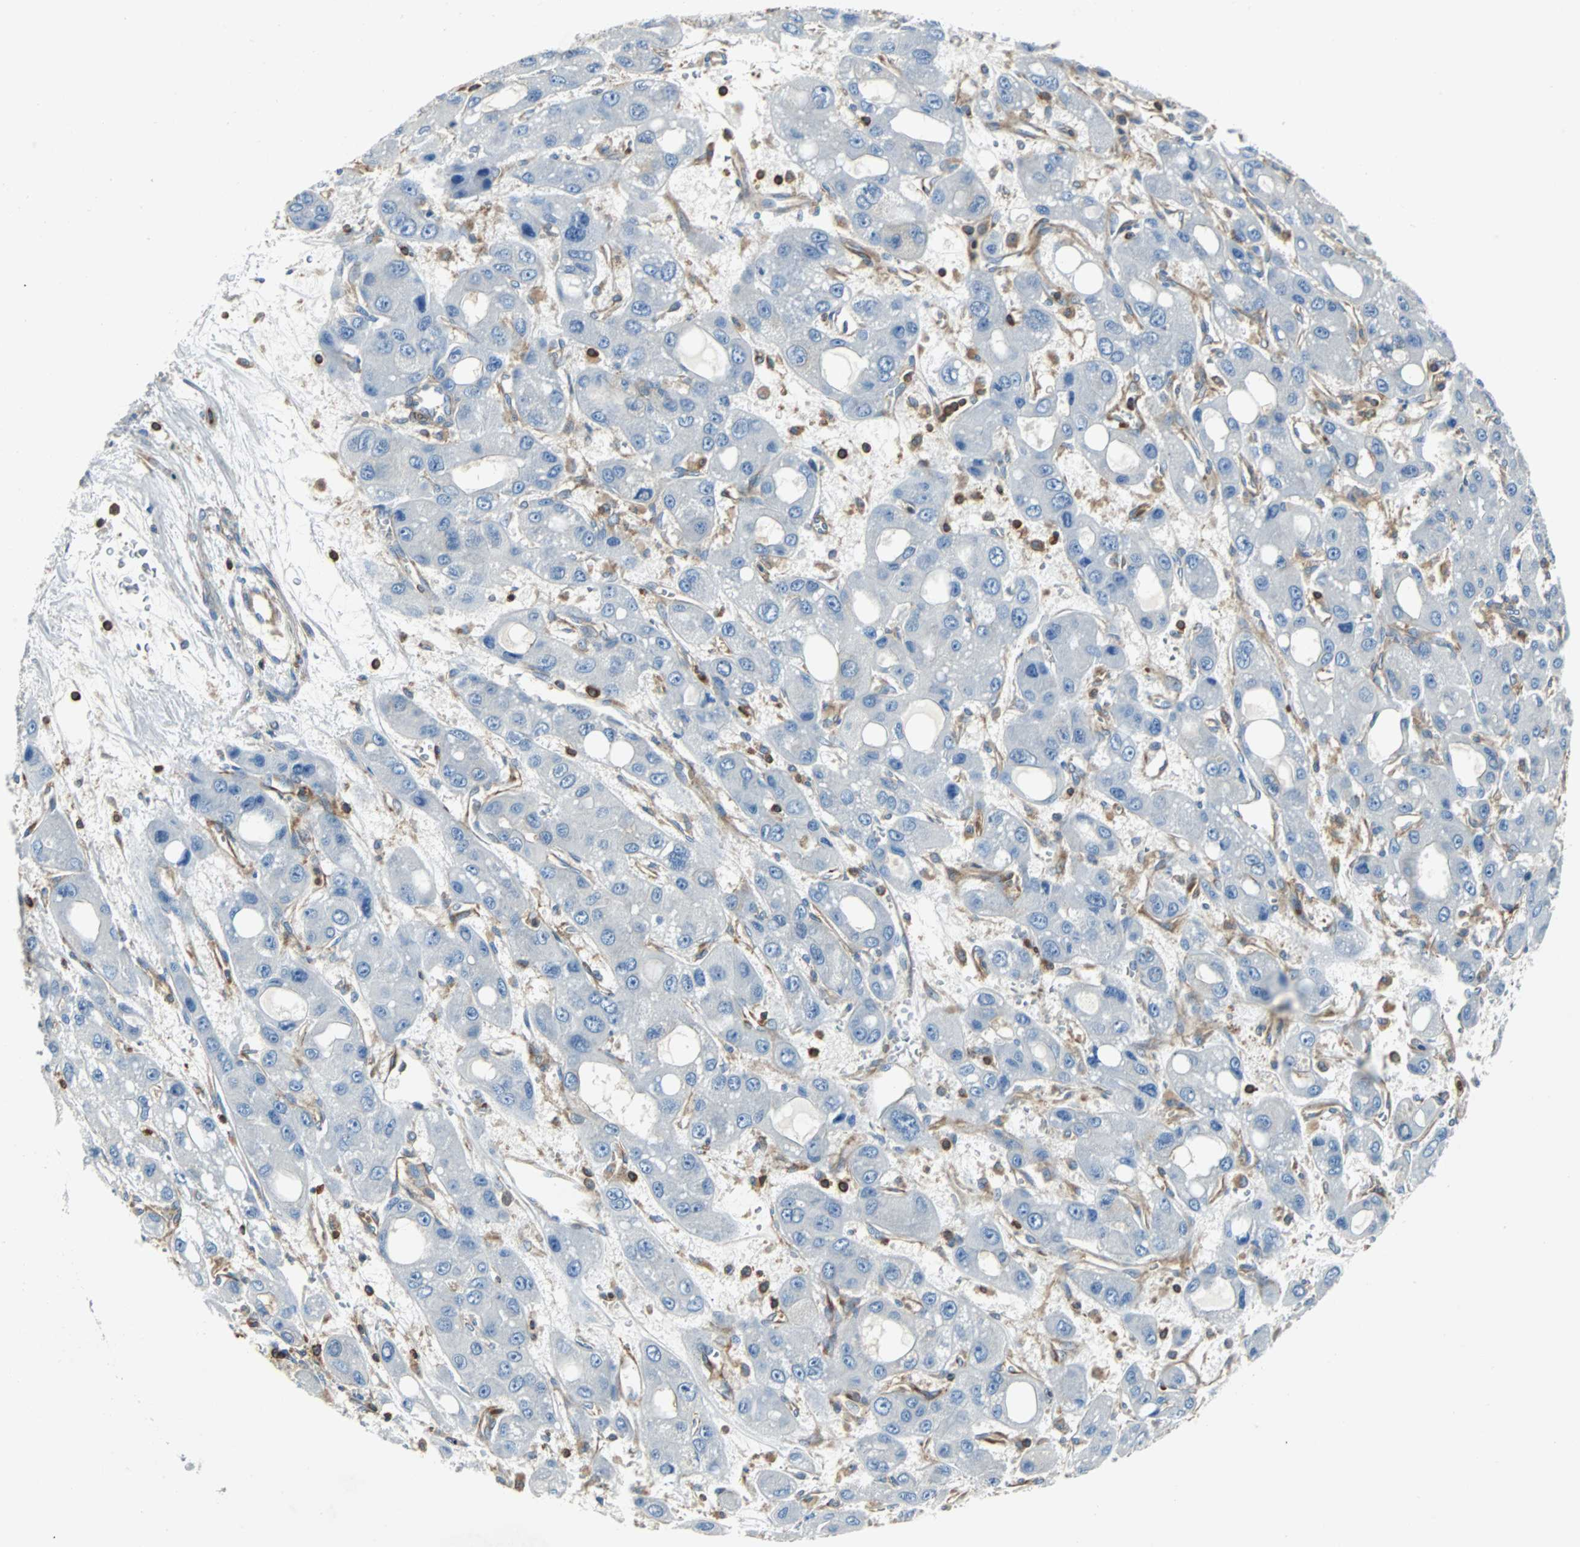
{"staining": {"intensity": "negative", "quantity": "none", "location": "none"}, "tissue": "liver cancer", "cell_type": "Tumor cells", "image_type": "cancer", "snomed": [{"axis": "morphology", "description": "Carcinoma, Hepatocellular, NOS"}, {"axis": "topography", "description": "Liver"}], "caption": "IHC image of human liver hepatocellular carcinoma stained for a protein (brown), which exhibits no positivity in tumor cells.", "gene": "TSC22D4", "patient": {"sex": "male", "age": 55}}